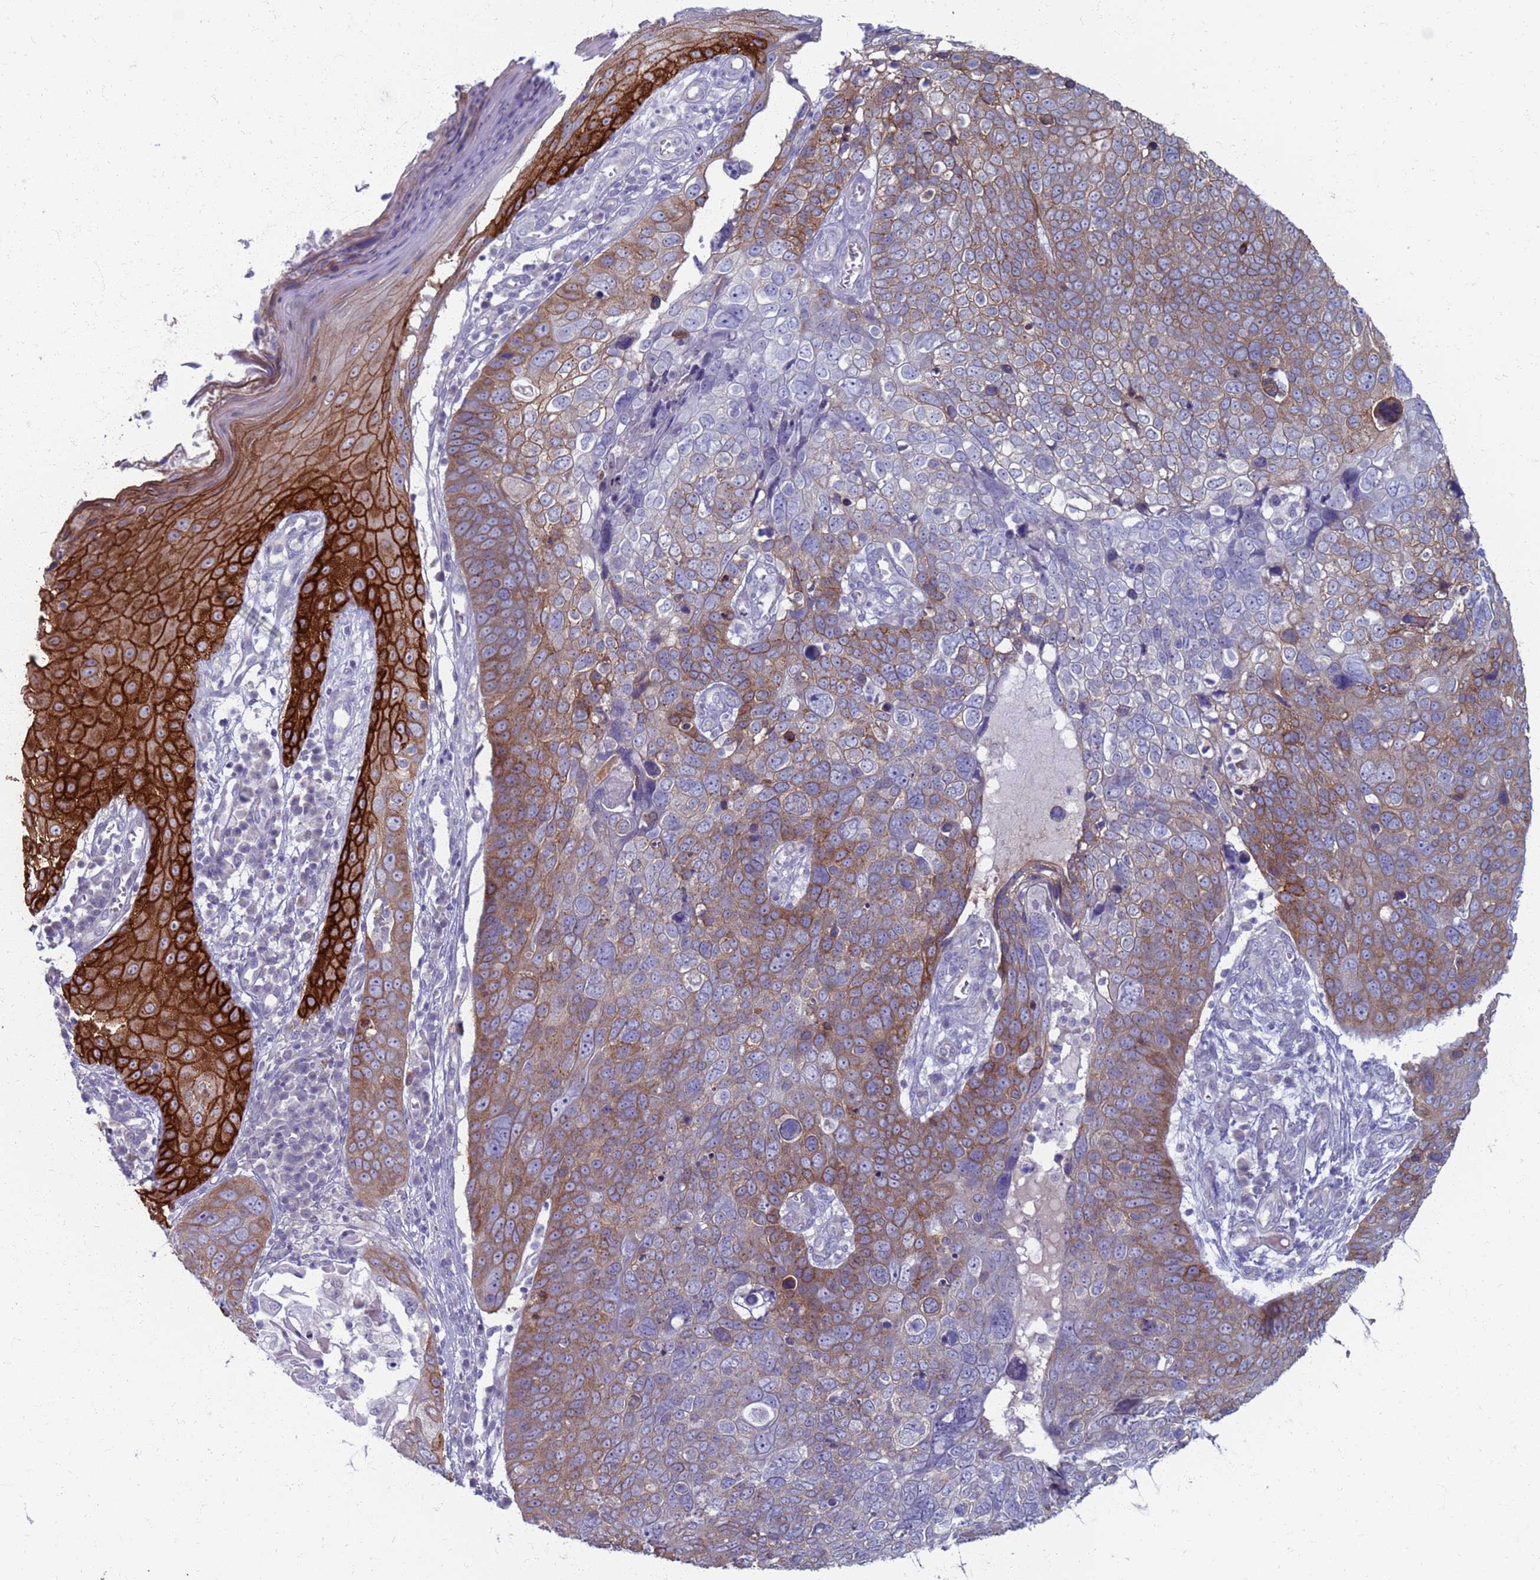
{"staining": {"intensity": "moderate", "quantity": ">75%", "location": "cytoplasmic/membranous"}, "tissue": "skin cancer", "cell_type": "Tumor cells", "image_type": "cancer", "snomed": [{"axis": "morphology", "description": "Squamous cell carcinoma, NOS"}, {"axis": "topography", "description": "Skin"}], "caption": "Skin squamous cell carcinoma stained with a protein marker demonstrates moderate staining in tumor cells.", "gene": "CLCA2", "patient": {"sex": "male", "age": 71}}